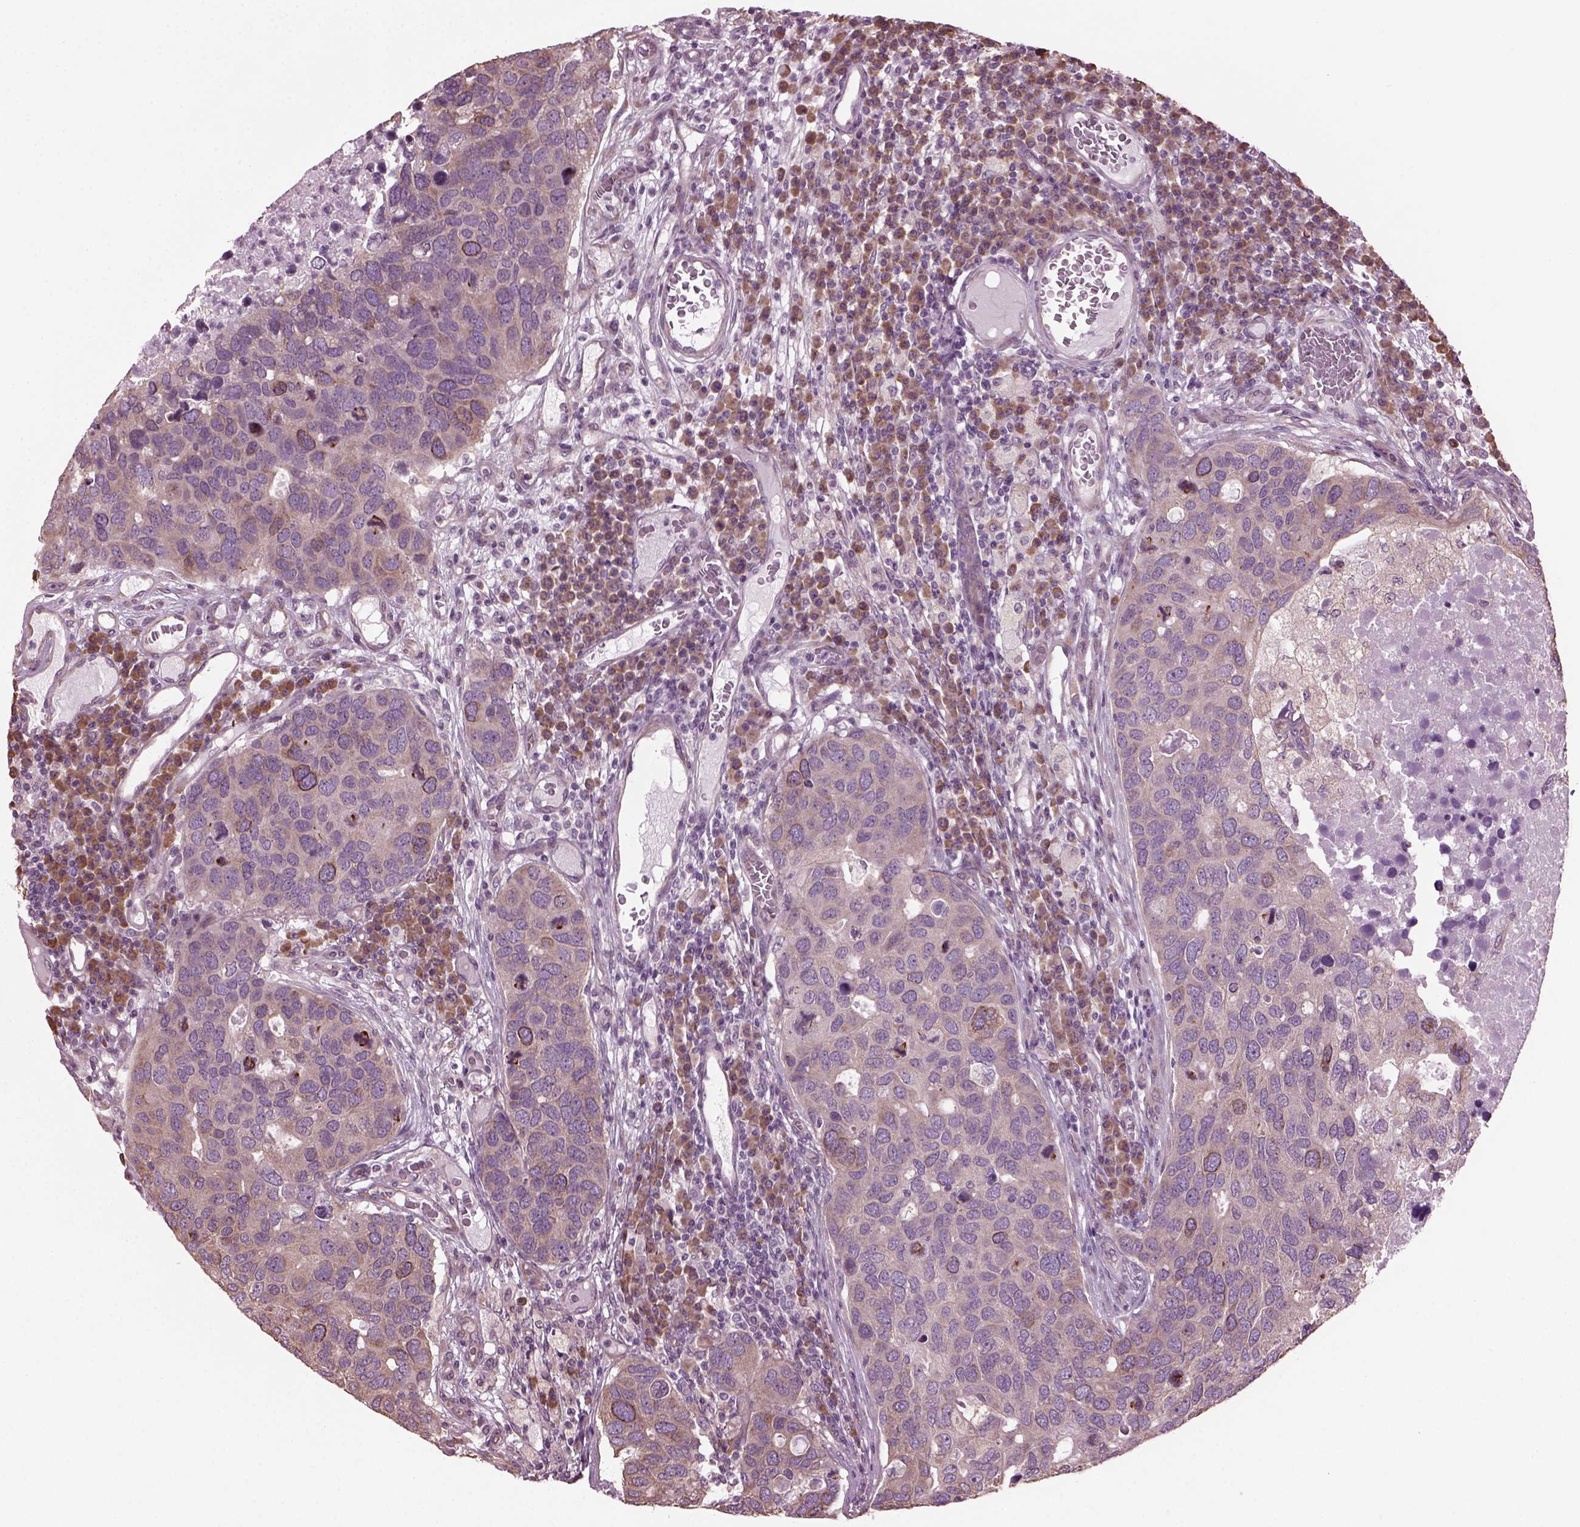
{"staining": {"intensity": "weak", "quantity": "25%-75%", "location": "cytoplasmic/membranous"}, "tissue": "breast cancer", "cell_type": "Tumor cells", "image_type": "cancer", "snomed": [{"axis": "morphology", "description": "Duct carcinoma"}, {"axis": "topography", "description": "Breast"}], "caption": "A photomicrograph of human breast infiltrating ductal carcinoma stained for a protein demonstrates weak cytoplasmic/membranous brown staining in tumor cells.", "gene": "CABP5", "patient": {"sex": "female", "age": 83}}